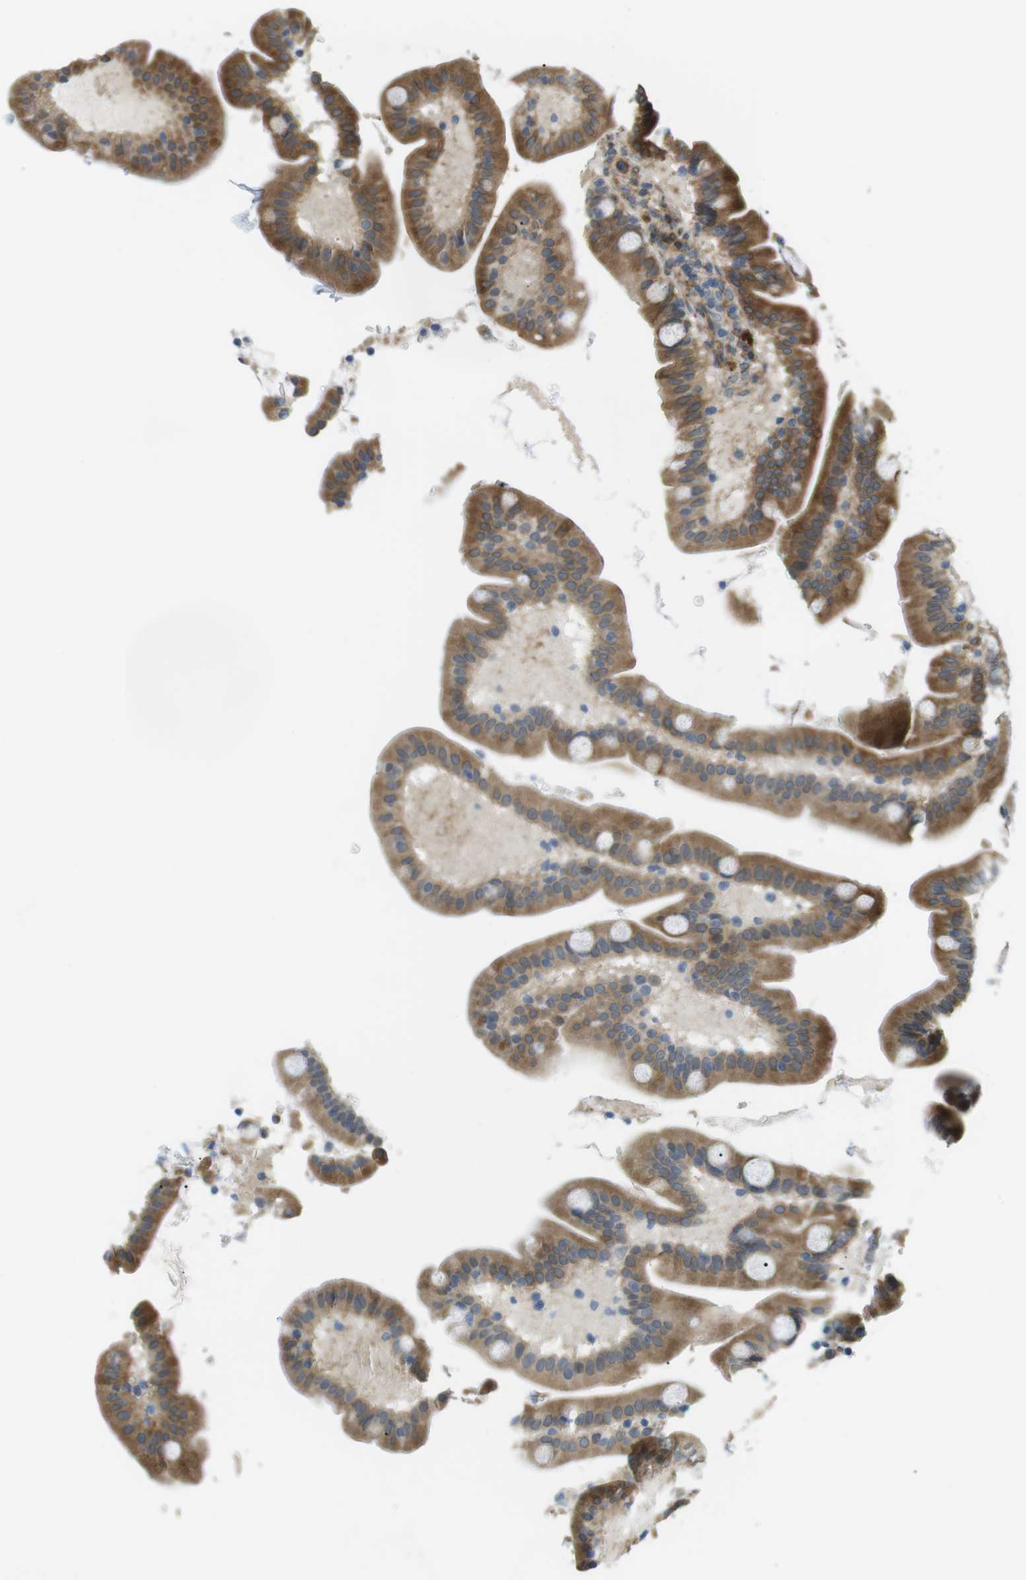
{"staining": {"intensity": "moderate", "quantity": ">75%", "location": "cytoplasmic/membranous"}, "tissue": "duodenum", "cell_type": "Glandular cells", "image_type": "normal", "snomed": [{"axis": "morphology", "description": "Normal tissue, NOS"}, {"axis": "topography", "description": "Duodenum"}], "caption": "Duodenum stained for a protein (brown) reveals moderate cytoplasmic/membranous positive positivity in approximately >75% of glandular cells.", "gene": "KANK2", "patient": {"sex": "male", "age": 54}}